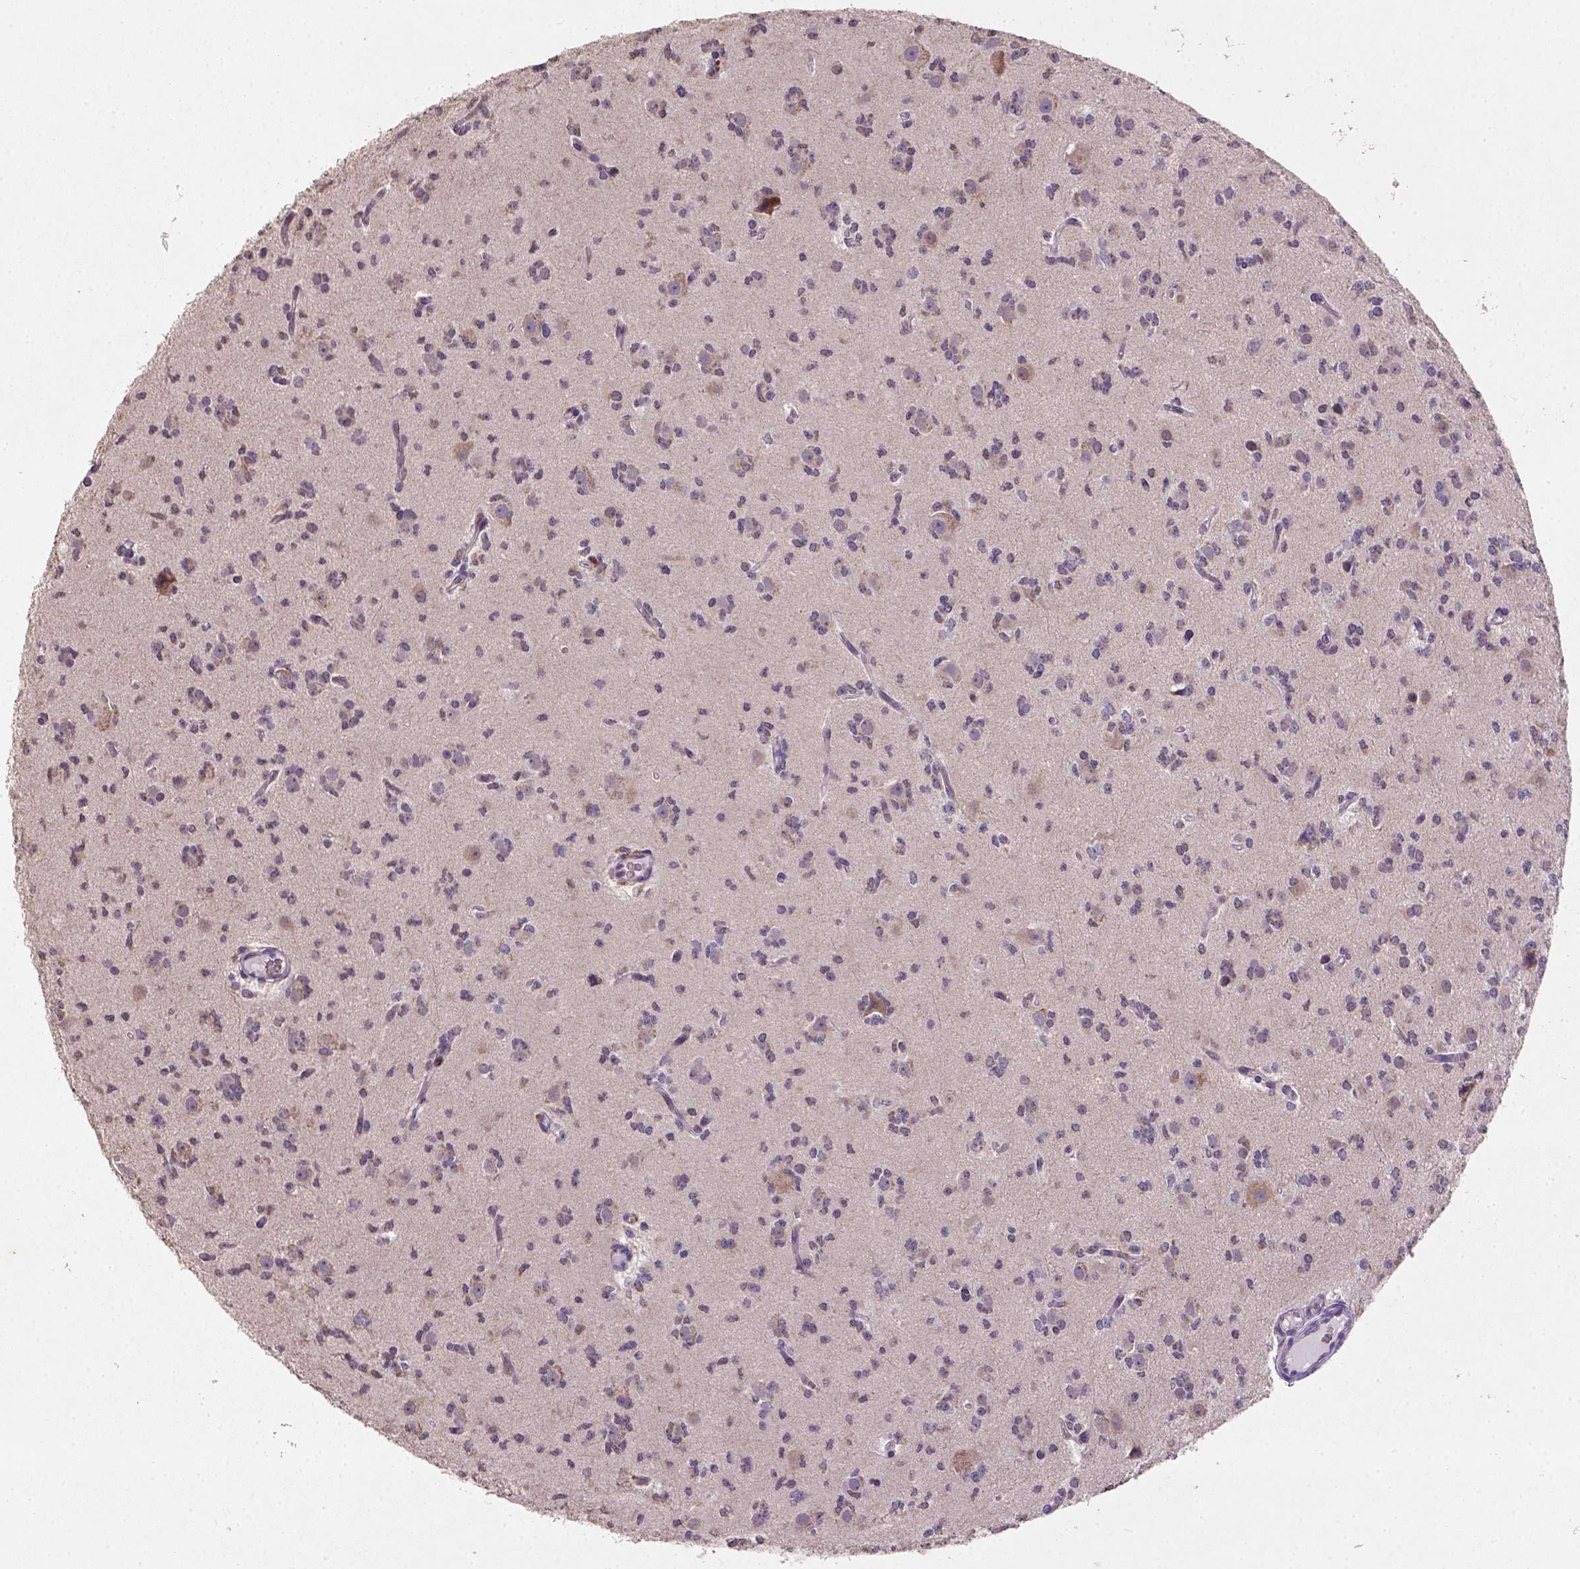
{"staining": {"intensity": "negative", "quantity": "none", "location": "none"}, "tissue": "glioma", "cell_type": "Tumor cells", "image_type": "cancer", "snomed": [{"axis": "morphology", "description": "Glioma, malignant, Low grade"}, {"axis": "topography", "description": "Brain"}], "caption": "This micrograph is of glioma stained with immunohistochemistry to label a protein in brown with the nuclei are counter-stained blue. There is no staining in tumor cells.", "gene": "NUDT3", "patient": {"sex": "male", "age": 27}}